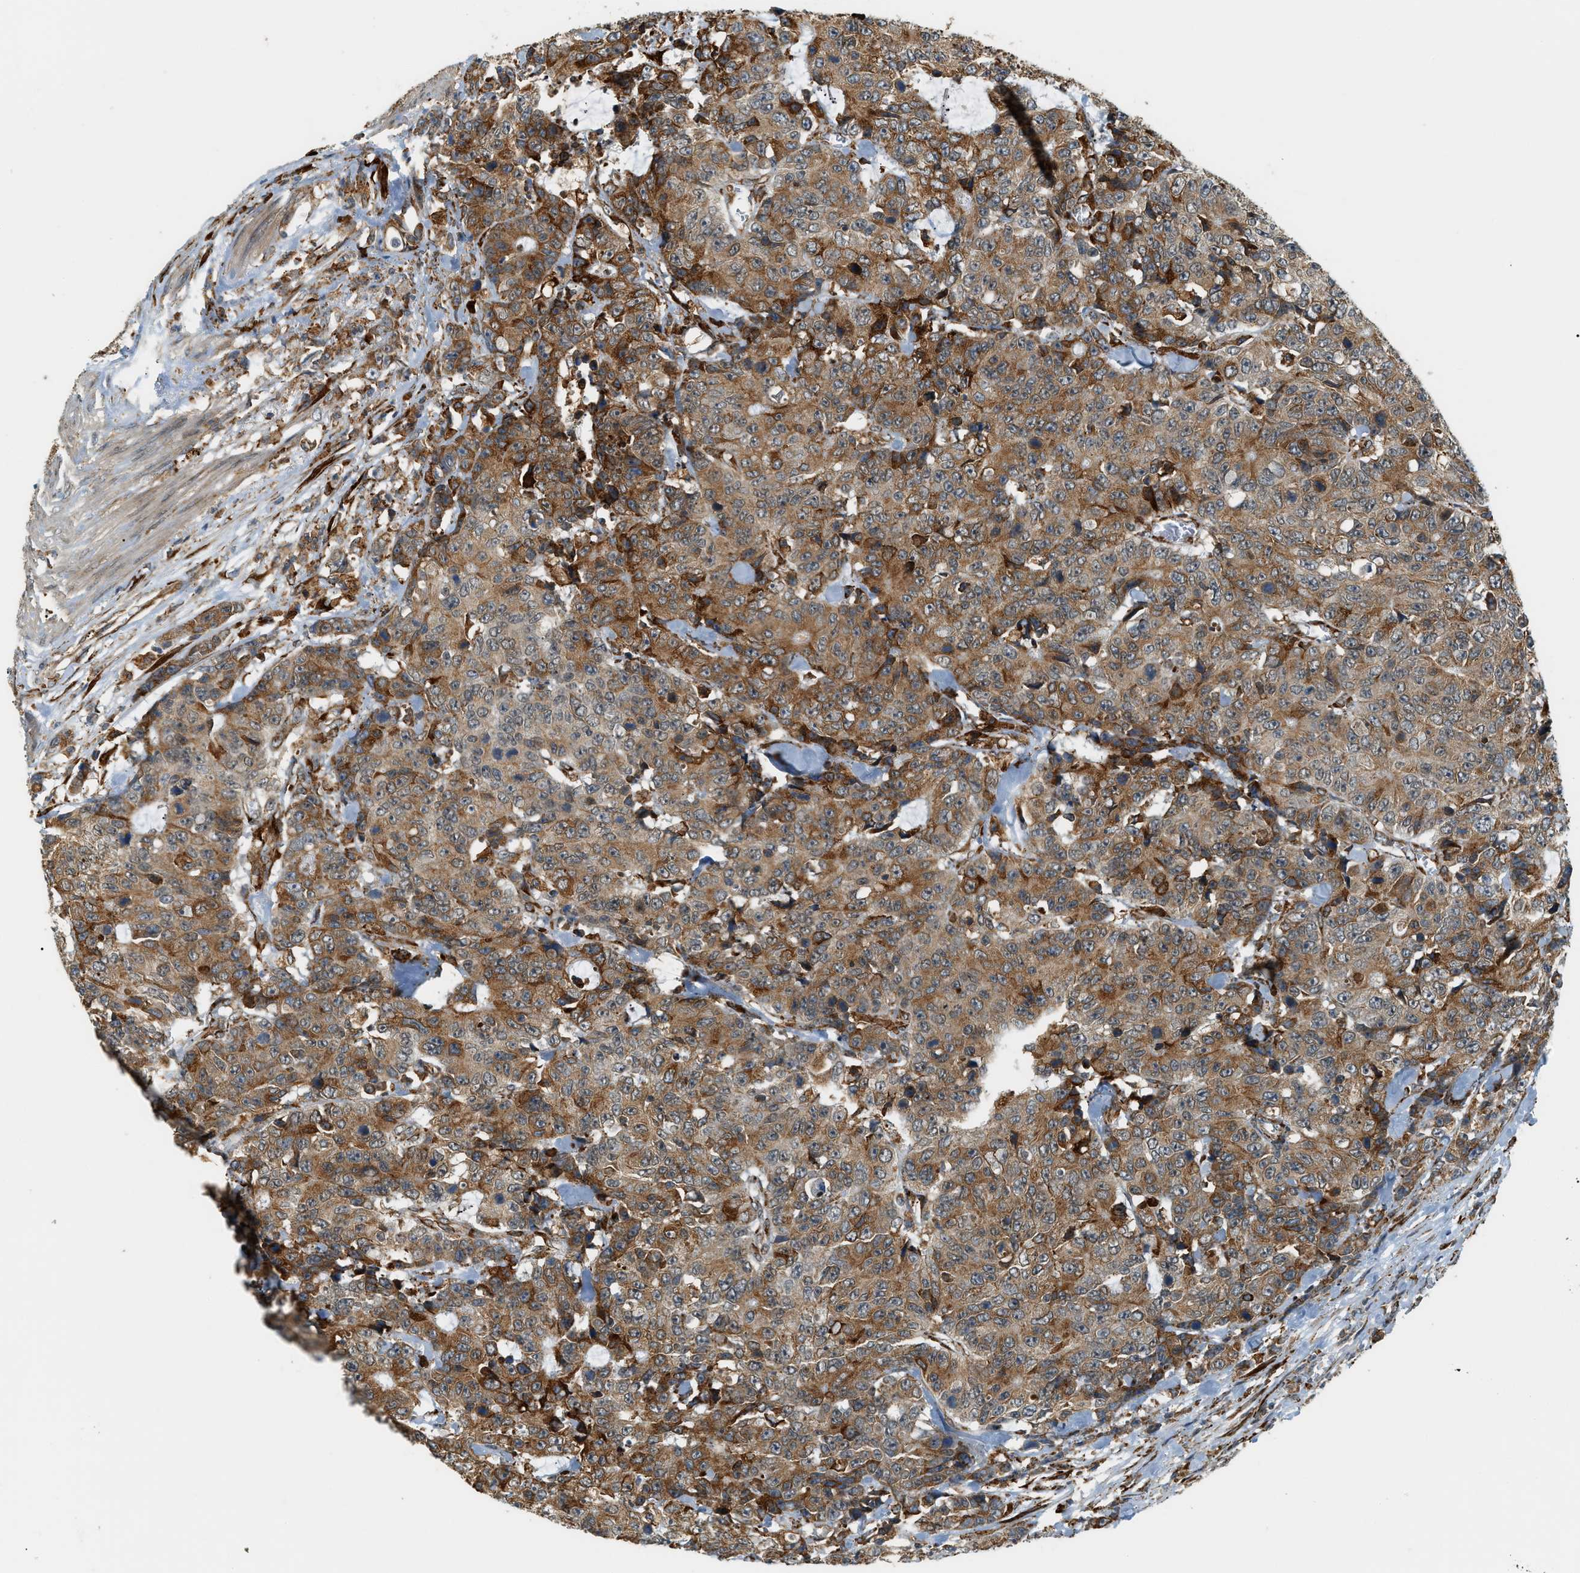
{"staining": {"intensity": "moderate", "quantity": ">75%", "location": "cytoplasmic/membranous"}, "tissue": "colorectal cancer", "cell_type": "Tumor cells", "image_type": "cancer", "snomed": [{"axis": "morphology", "description": "Adenocarcinoma, NOS"}, {"axis": "topography", "description": "Colon"}], "caption": "IHC micrograph of neoplastic tissue: colorectal cancer (adenocarcinoma) stained using IHC demonstrates medium levels of moderate protein expression localized specifically in the cytoplasmic/membranous of tumor cells, appearing as a cytoplasmic/membranous brown color.", "gene": "SEMA4D", "patient": {"sex": "female", "age": 86}}